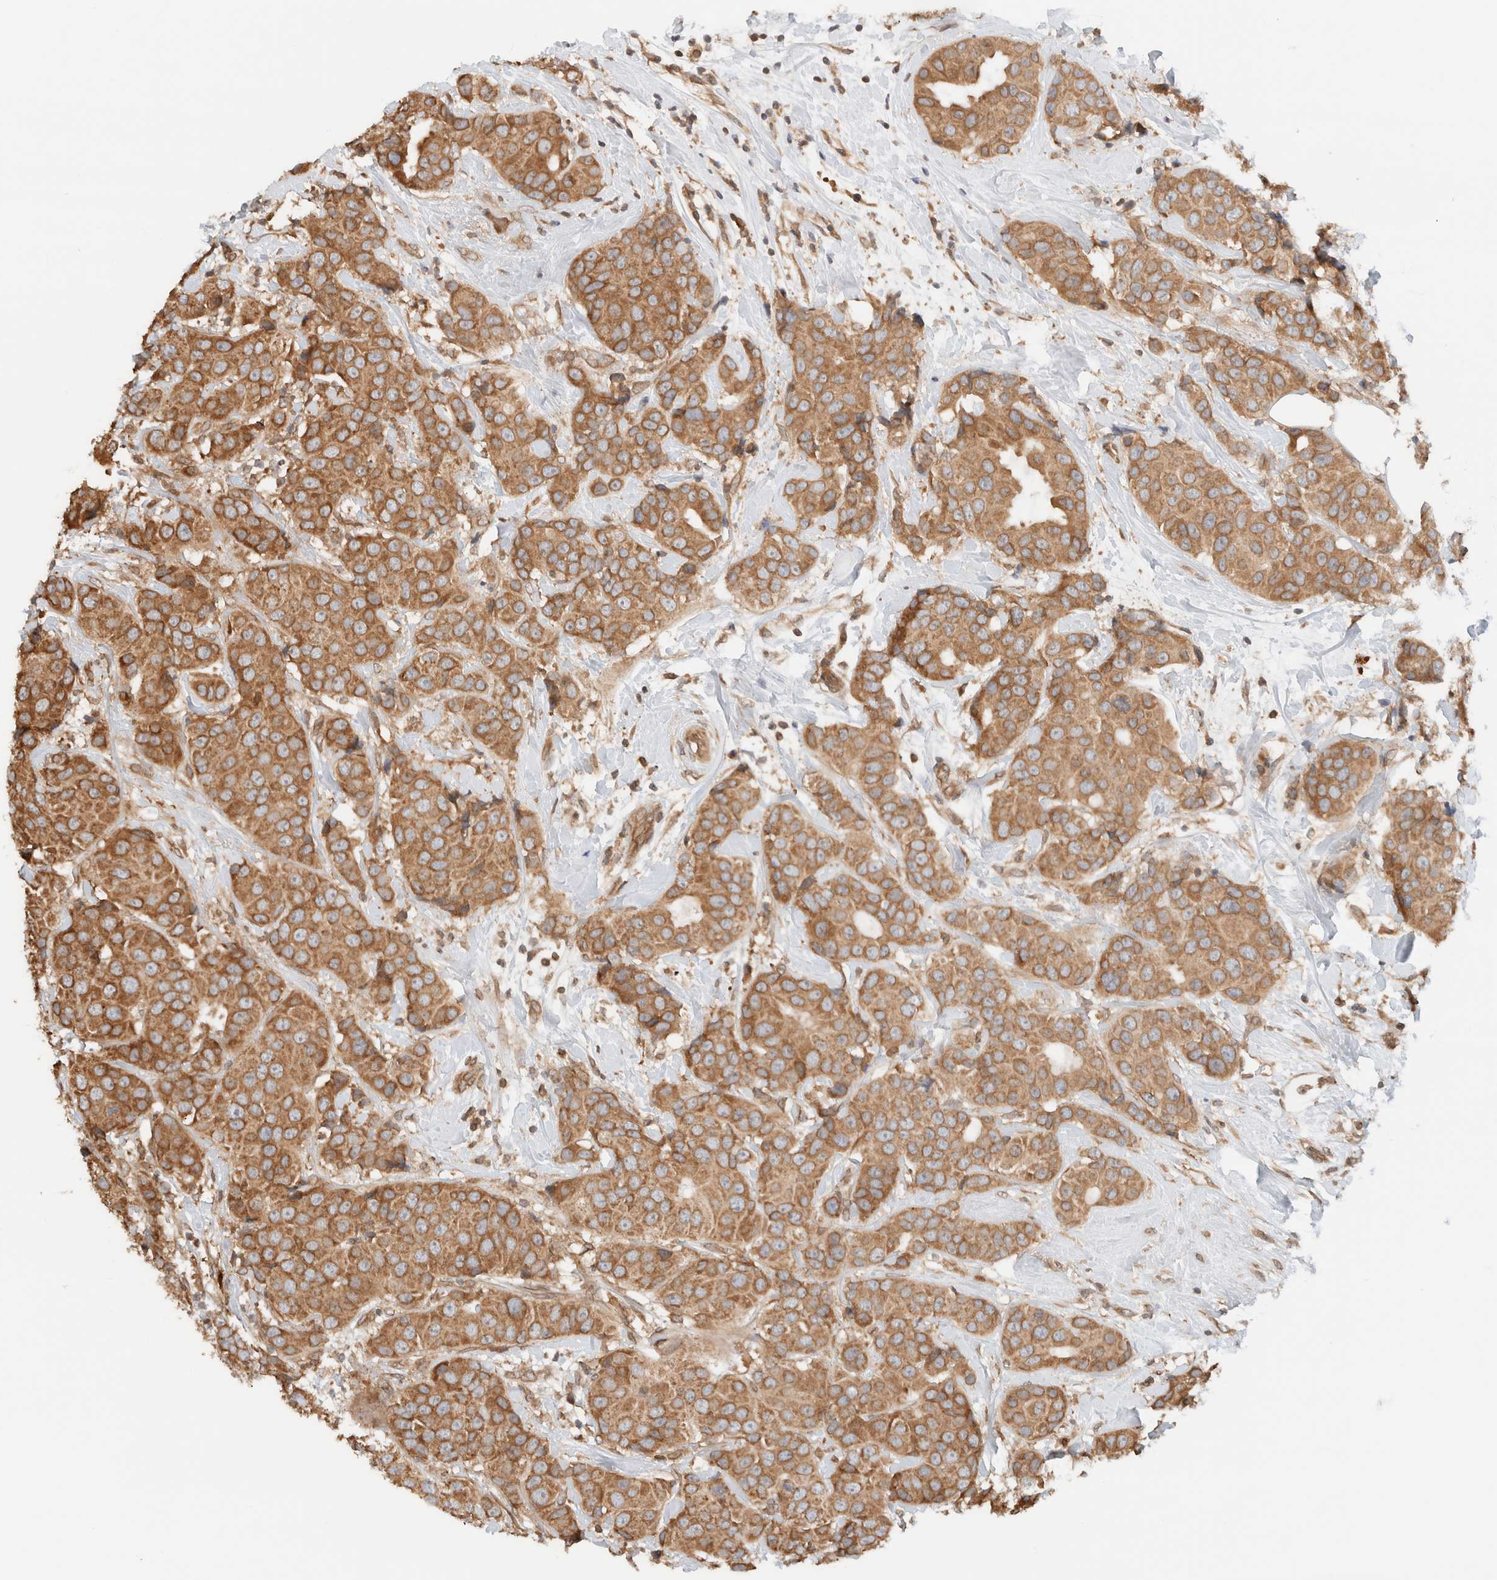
{"staining": {"intensity": "moderate", "quantity": ">75%", "location": "cytoplasmic/membranous"}, "tissue": "breast cancer", "cell_type": "Tumor cells", "image_type": "cancer", "snomed": [{"axis": "morphology", "description": "Normal tissue, NOS"}, {"axis": "morphology", "description": "Duct carcinoma"}, {"axis": "topography", "description": "Breast"}], "caption": "Human intraductal carcinoma (breast) stained with a brown dye demonstrates moderate cytoplasmic/membranous positive expression in approximately >75% of tumor cells.", "gene": "ARFGEF2", "patient": {"sex": "female", "age": 39}}